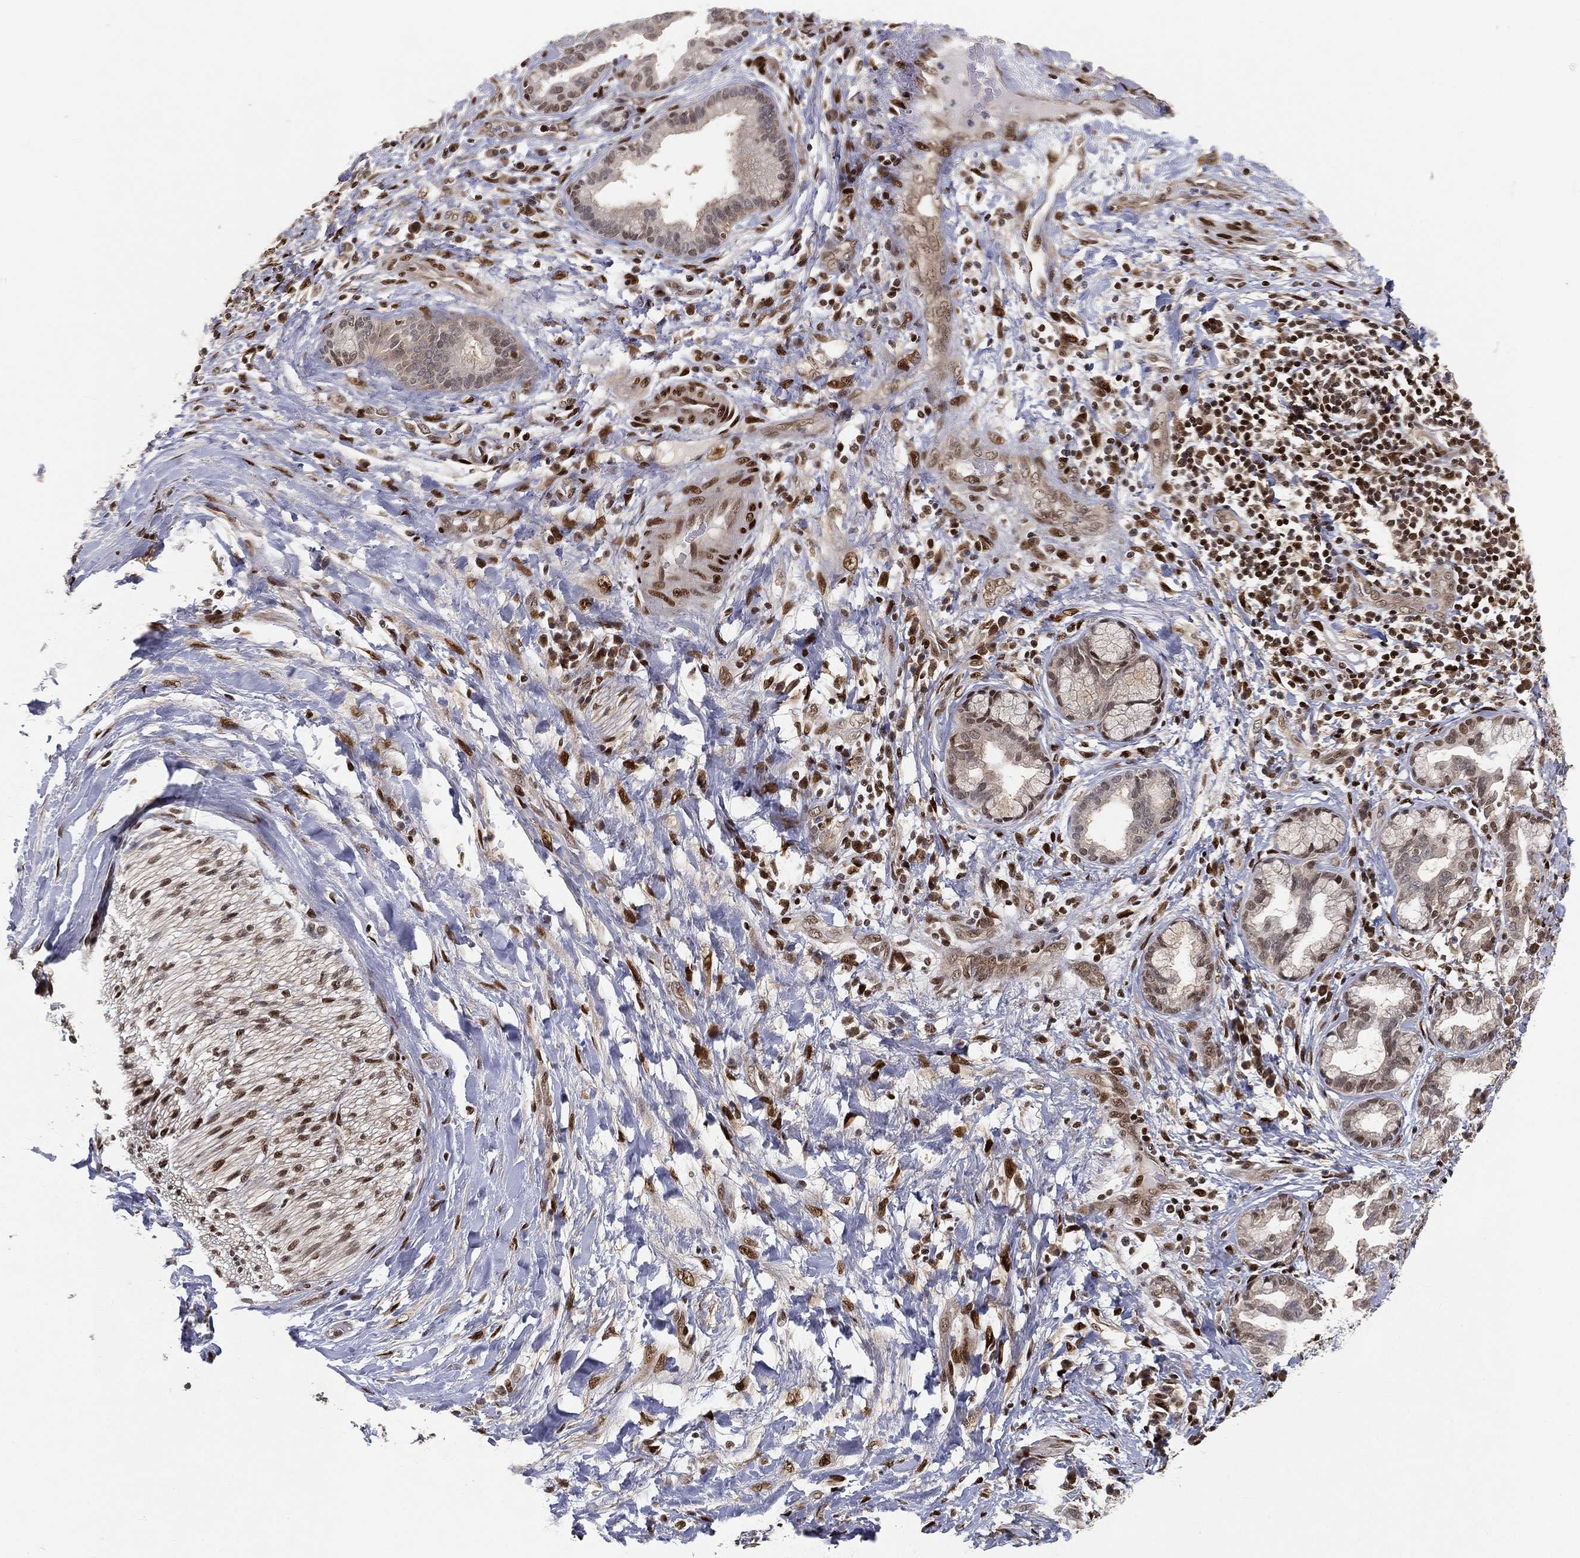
{"staining": {"intensity": "weak", "quantity": "<25%", "location": "cytoplasmic/membranous"}, "tissue": "liver cancer", "cell_type": "Tumor cells", "image_type": "cancer", "snomed": [{"axis": "morphology", "description": "Cholangiocarcinoma"}, {"axis": "topography", "description": "Liver"}], "caption": "The image exhibits no staining of tumor cells in cholangiocarcinoma (liver).", "gene": "CRTC3", "patient": {"sex": "female", "age": 73}}